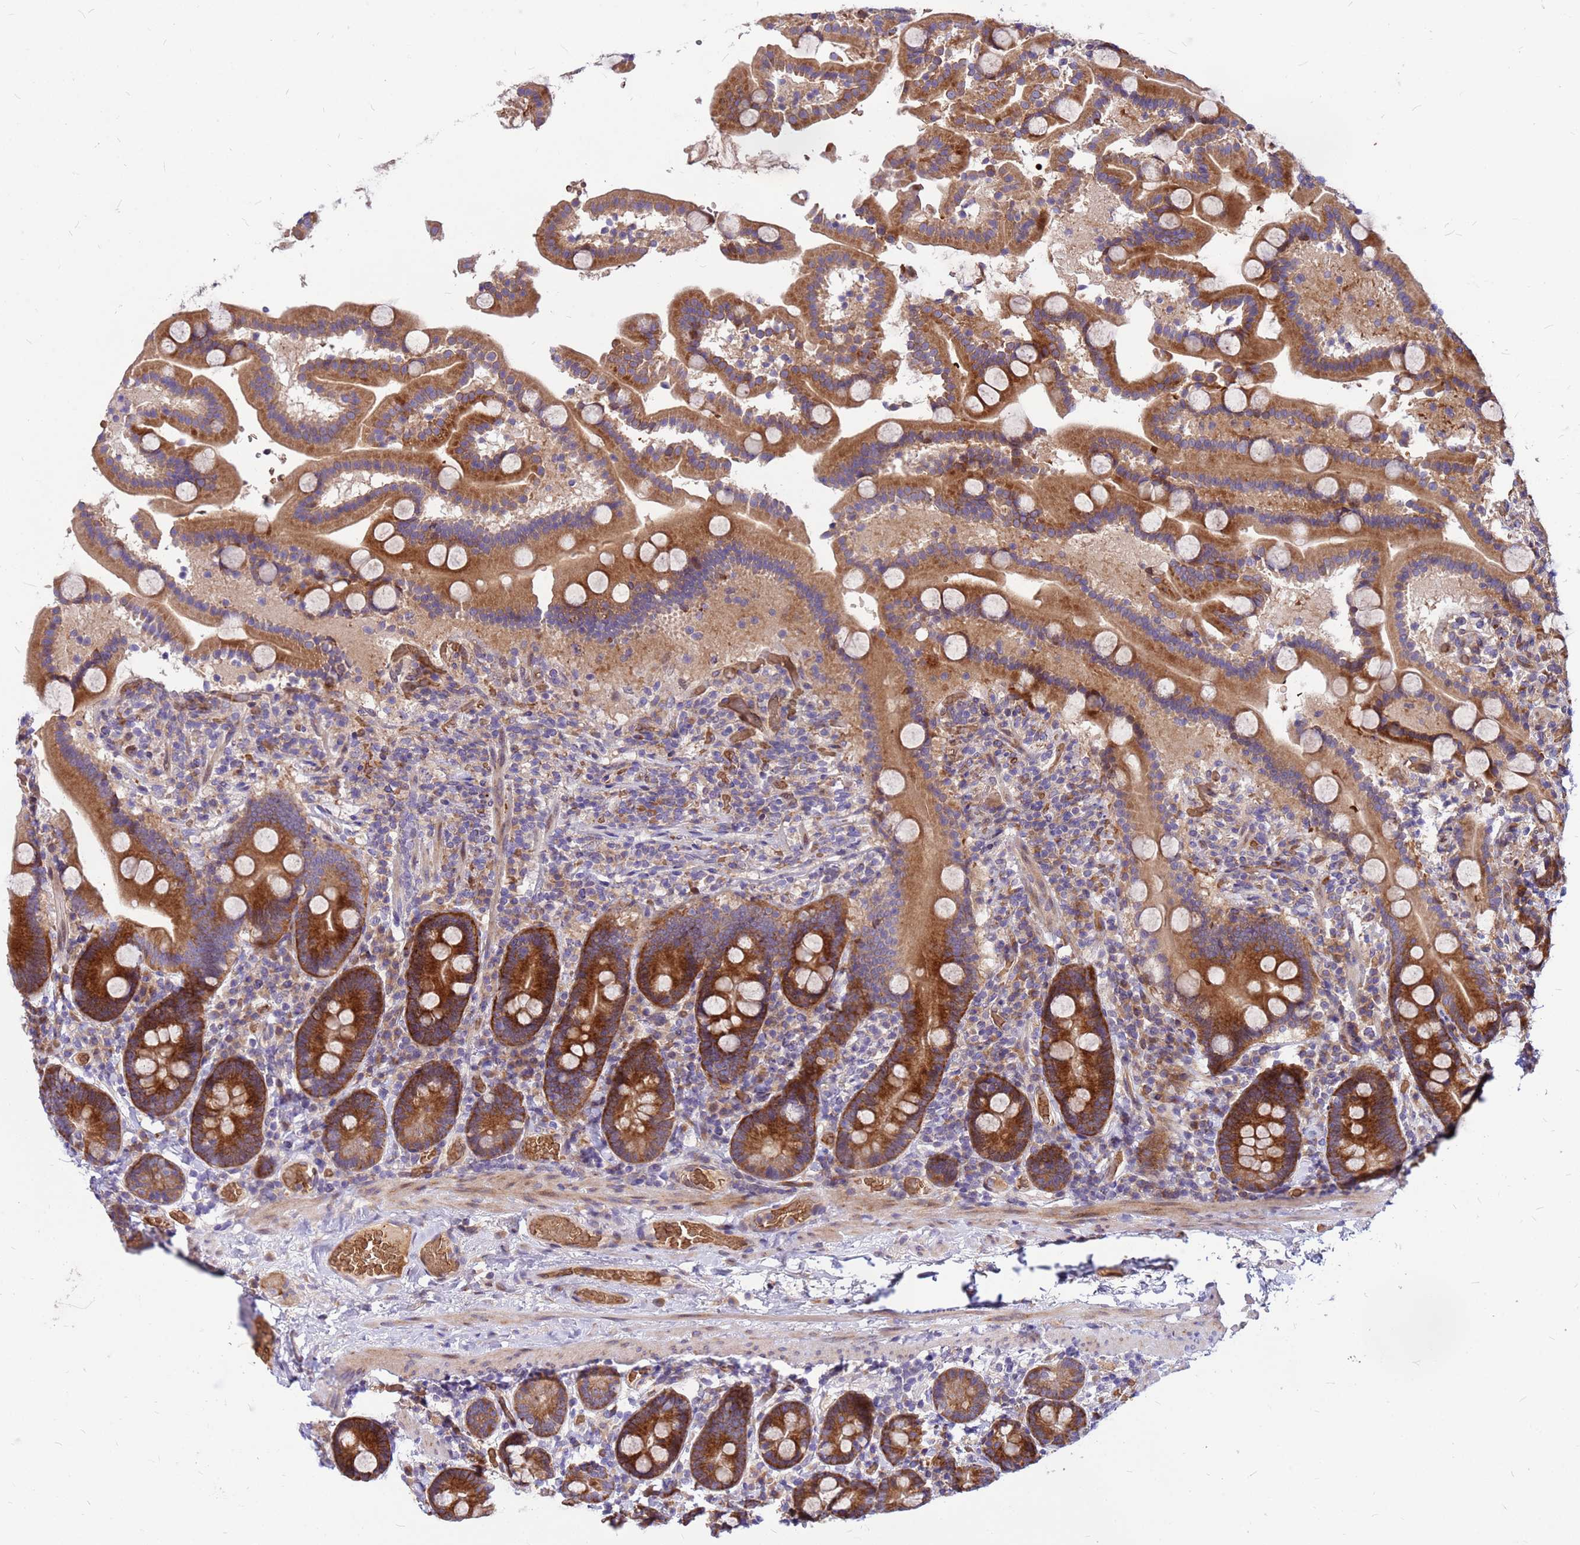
{"staining": {"intensity": "strong", "quantity": "25%-75%", "location": "cytoplasmic/membranous"}, "tissue": "duodenum", "cell_type": "Glandular cells", "image_type": "normal", "snomed": [{"axis": "morphology", "description": "Normal tissue, NOS"}, {"axis": "topography", "description": "Duodenum"}], "caption": "Unremarkable duodenum exhibits strong cytoplasmic/membranous staining in approximately 25%-75% of glandular cells, visualized by immunohistochemistry. The protein is shown in brown color, while the nuclei are stained blue.", "gene": "ZNF669", "patient": {"sex": "male", "age": 55}}